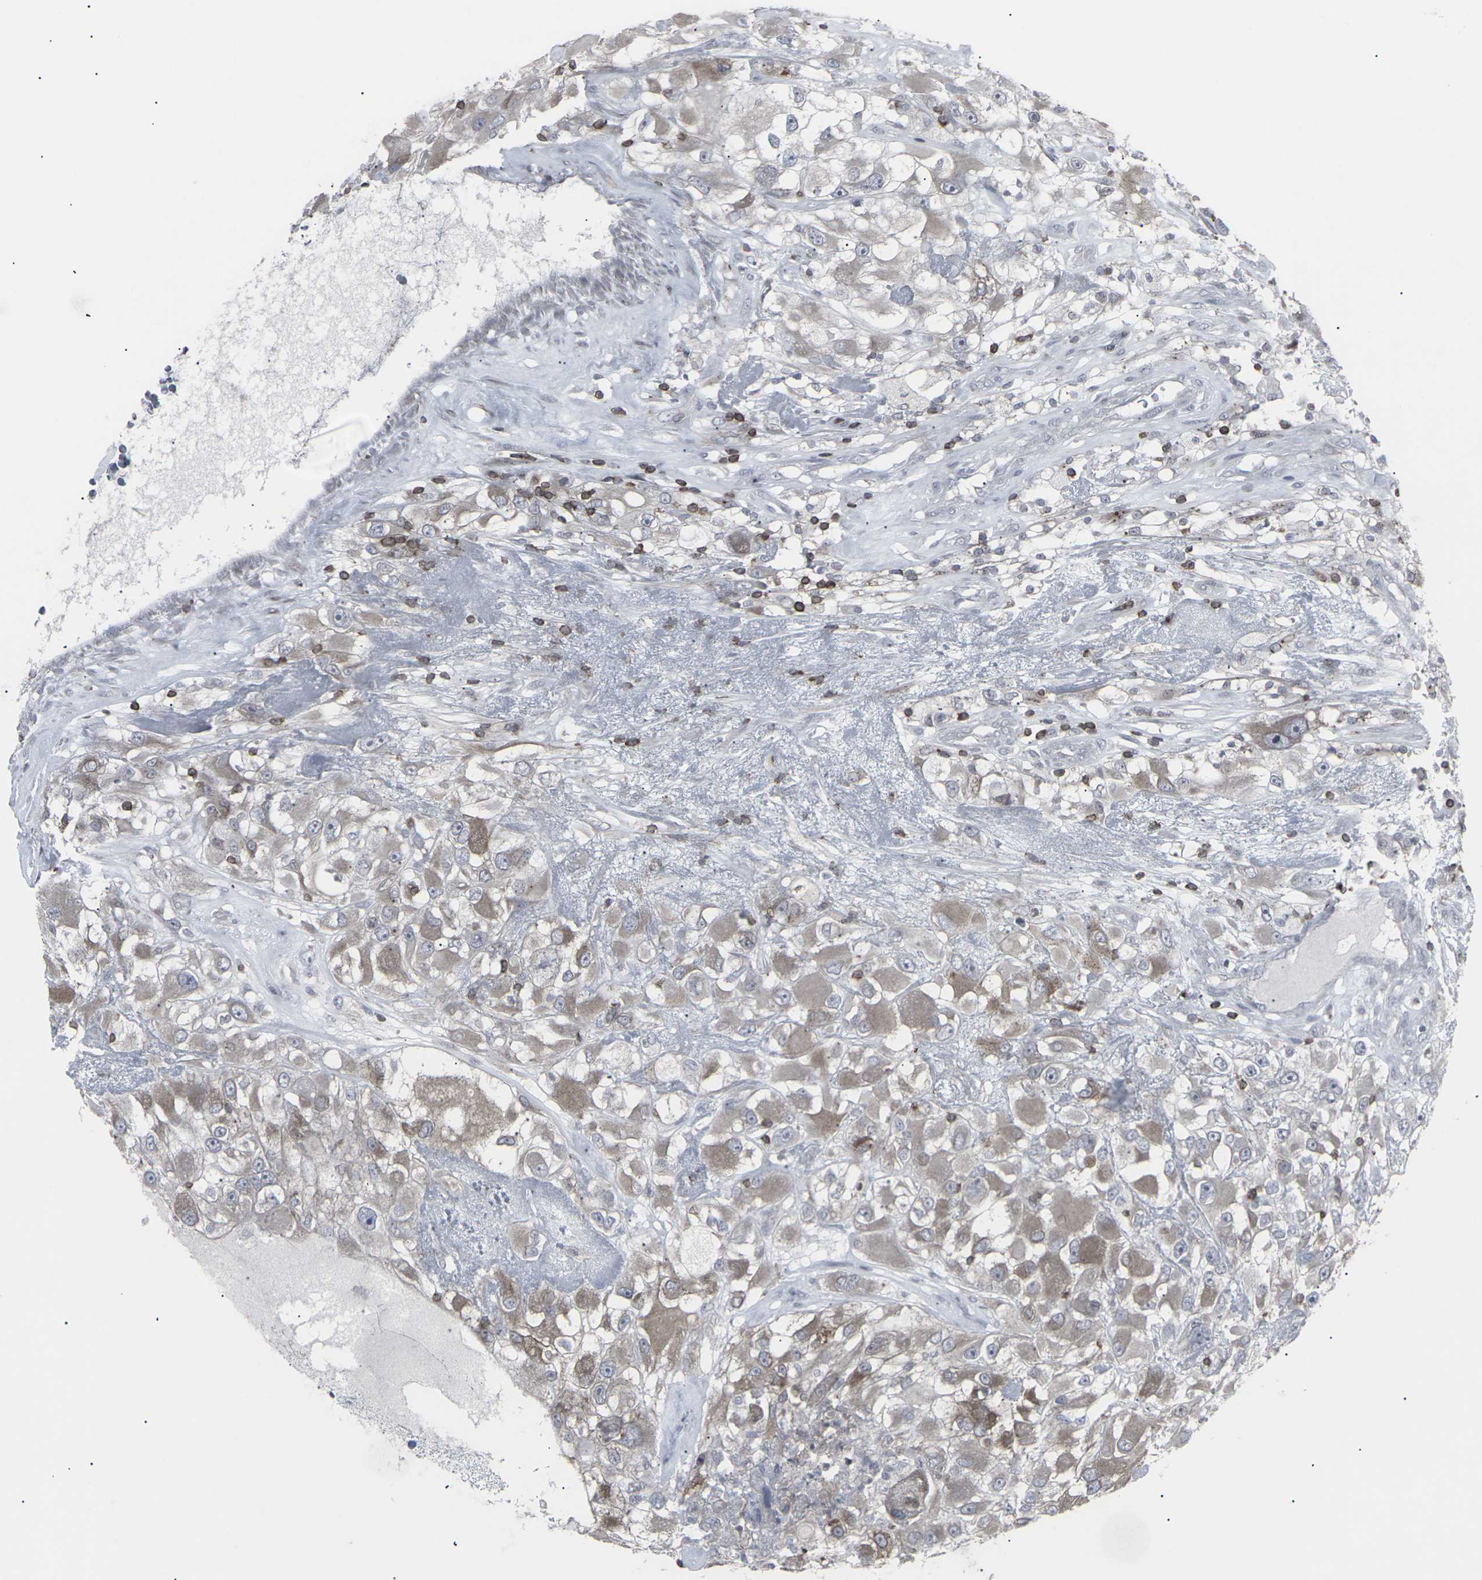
{"staining": {"intensity": "weak", "quantity": "25%-75%", "location": "cytoplasmic/membranous"}, "tissue": "renal cancer", "cell_type": "Tumor cells", "image_type": "cancer", "snomed": [{"axis": "morphology", "description": "Adenocarcinoma, NOS"}, {"axis": "topography", "description": "Kidney"}], "caption": "Adenocarcinoma (renal) was stained to show a protein in brown. There is low levels of weak cytoplasmic/membranous positivity in approximately 25%-75% of tumor cells. The staining was performed using DAB (3,3'-diaminobenzidine), with brown indicating positive protein expression. Nuclei are stained blue with hematoxylin.", "gene": "APOBEC2", "patient": {"sex": "female", "age": 52}}